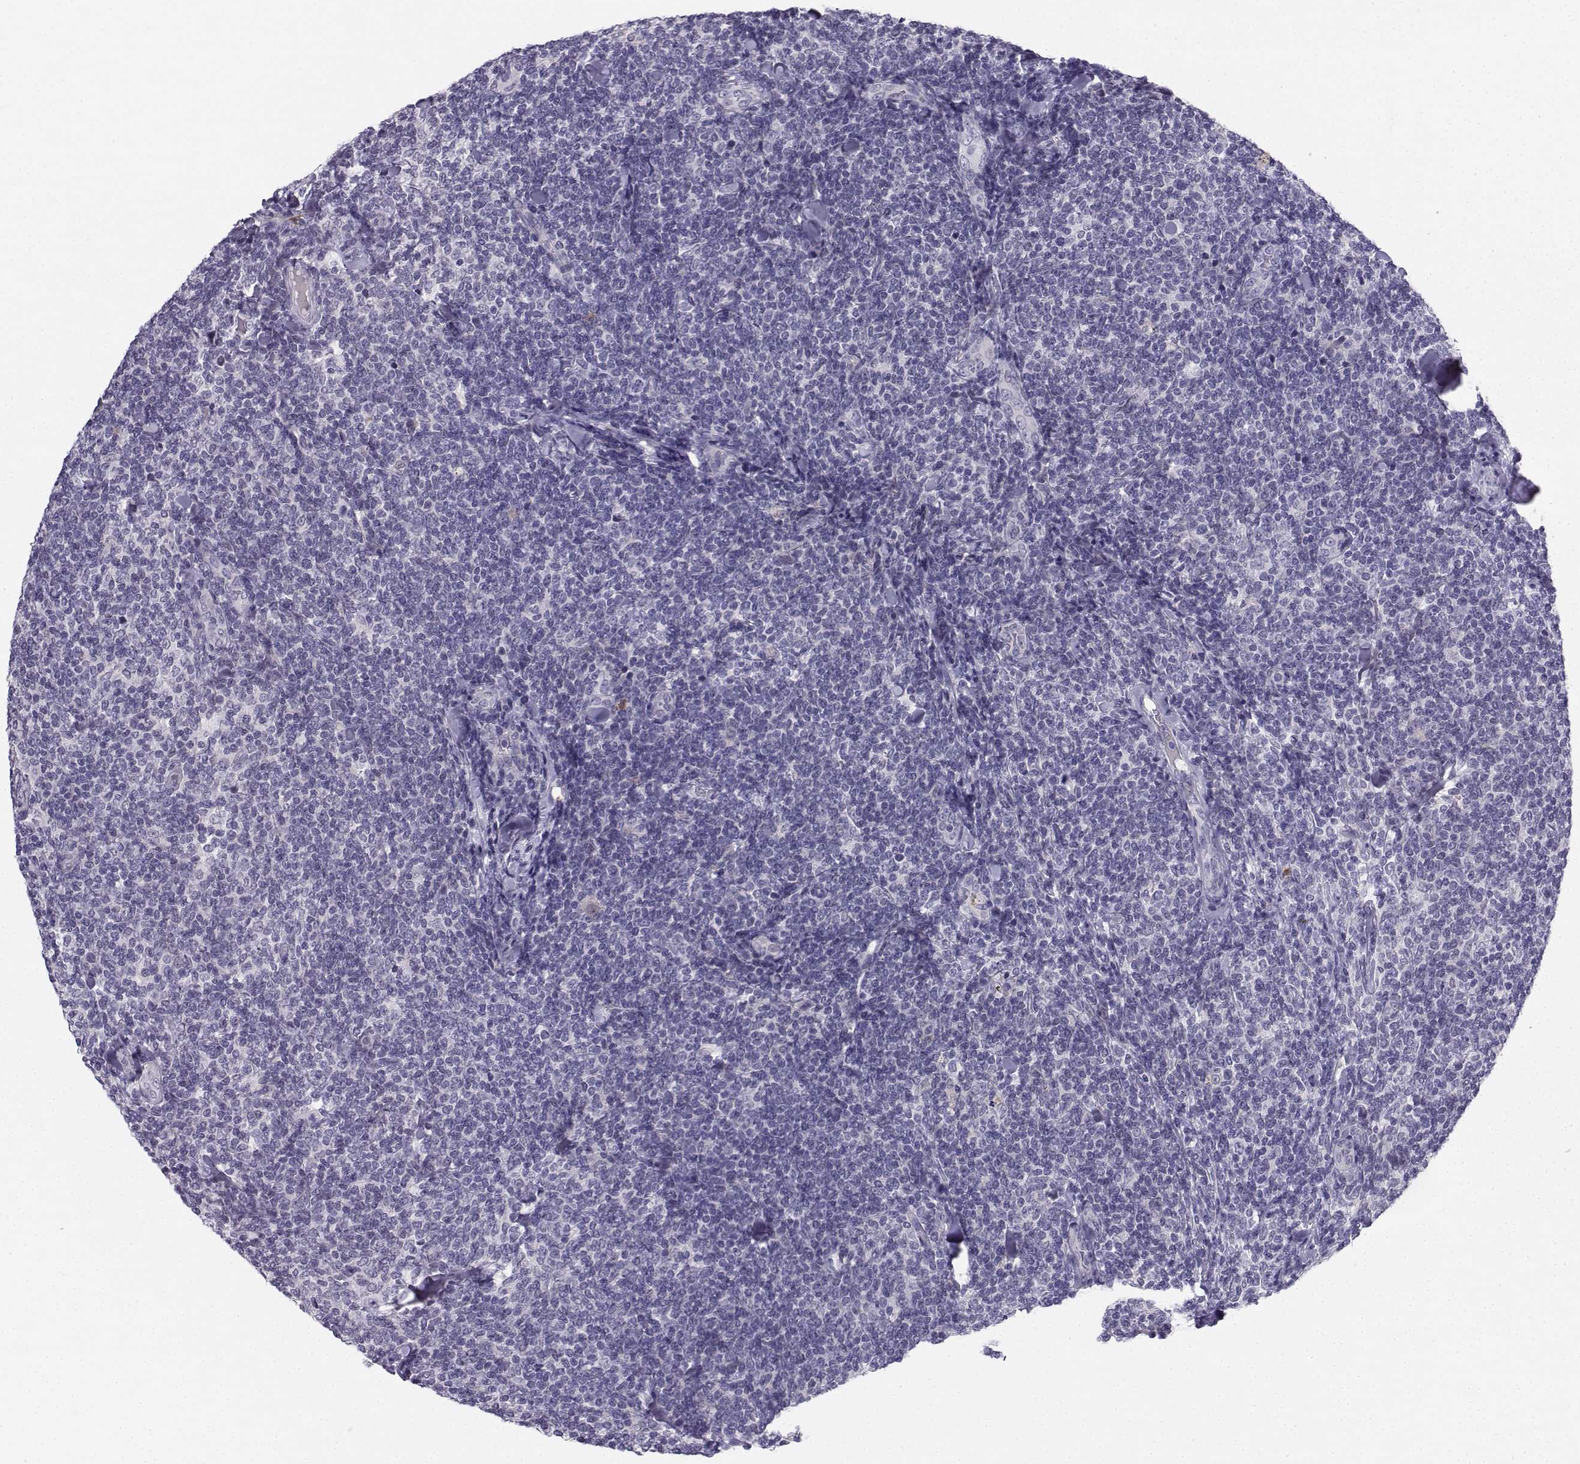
{"staining": {"intensity": "negative", "quantity": "none", "location": "none"}, "tissue": "lymphoma", "cell_type": "Tumor cells", "image_type": "cancer", "snomed": [{"axis": "morphology", "description": "Malignant lymphoma, non-Hodgkin's type, Low grade"}, {"axis": "topography", "description": "Lymph node"}], "caption": "Histopathology image shows no protein expression in tumor cells of malignant lymphoma, non-Hodgkin's type (low-grade) tissue. Nuclei are stained in blue.", "gene": "CALY", "patient": {"sex": "female", "age": 56}}